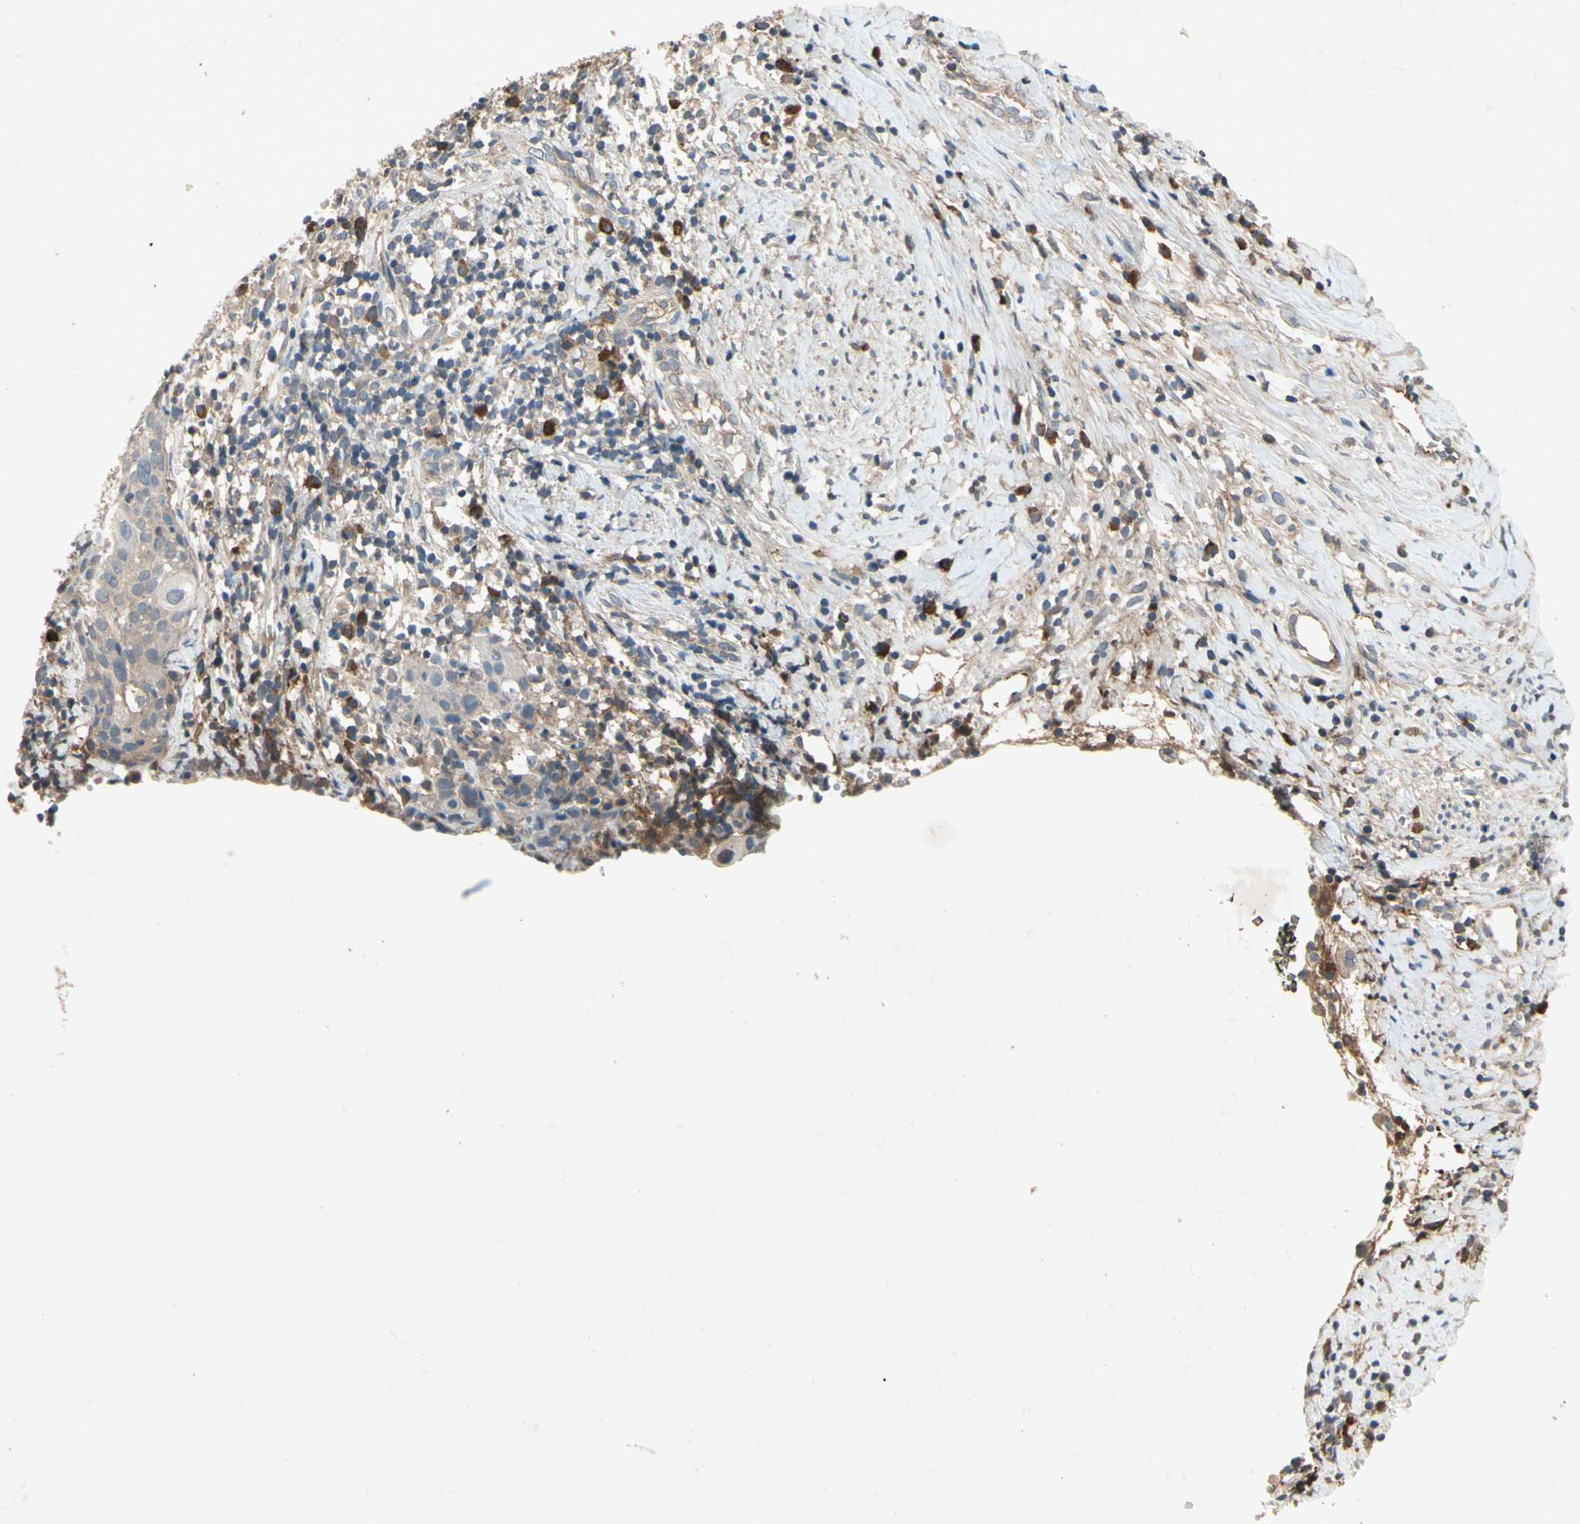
{"staining": {"intensity": "weak", "quantity": "<25%", "location": "cytoplasmic/membranous"}, "tissue": "cervical cancer", "cell_type": "Tumor cells", "image_type": "cancer", "snomed": [{"axis": "morphology", "description": "Squamous cell carcinoma, NOS"}, {"axis": "topography", "description": "Cervix"}], "caption": "High magnification brightfield microscopy of cervical cancer stained with DAB (3,3'-diaminobenzidine) (brown) and counterstained with hematoxylin (blue): tumor cells show no significant staining. Nuclei are stained in blue.", "gene": "IL1RL1", "patient": {"sex": "female", "age": 40}}